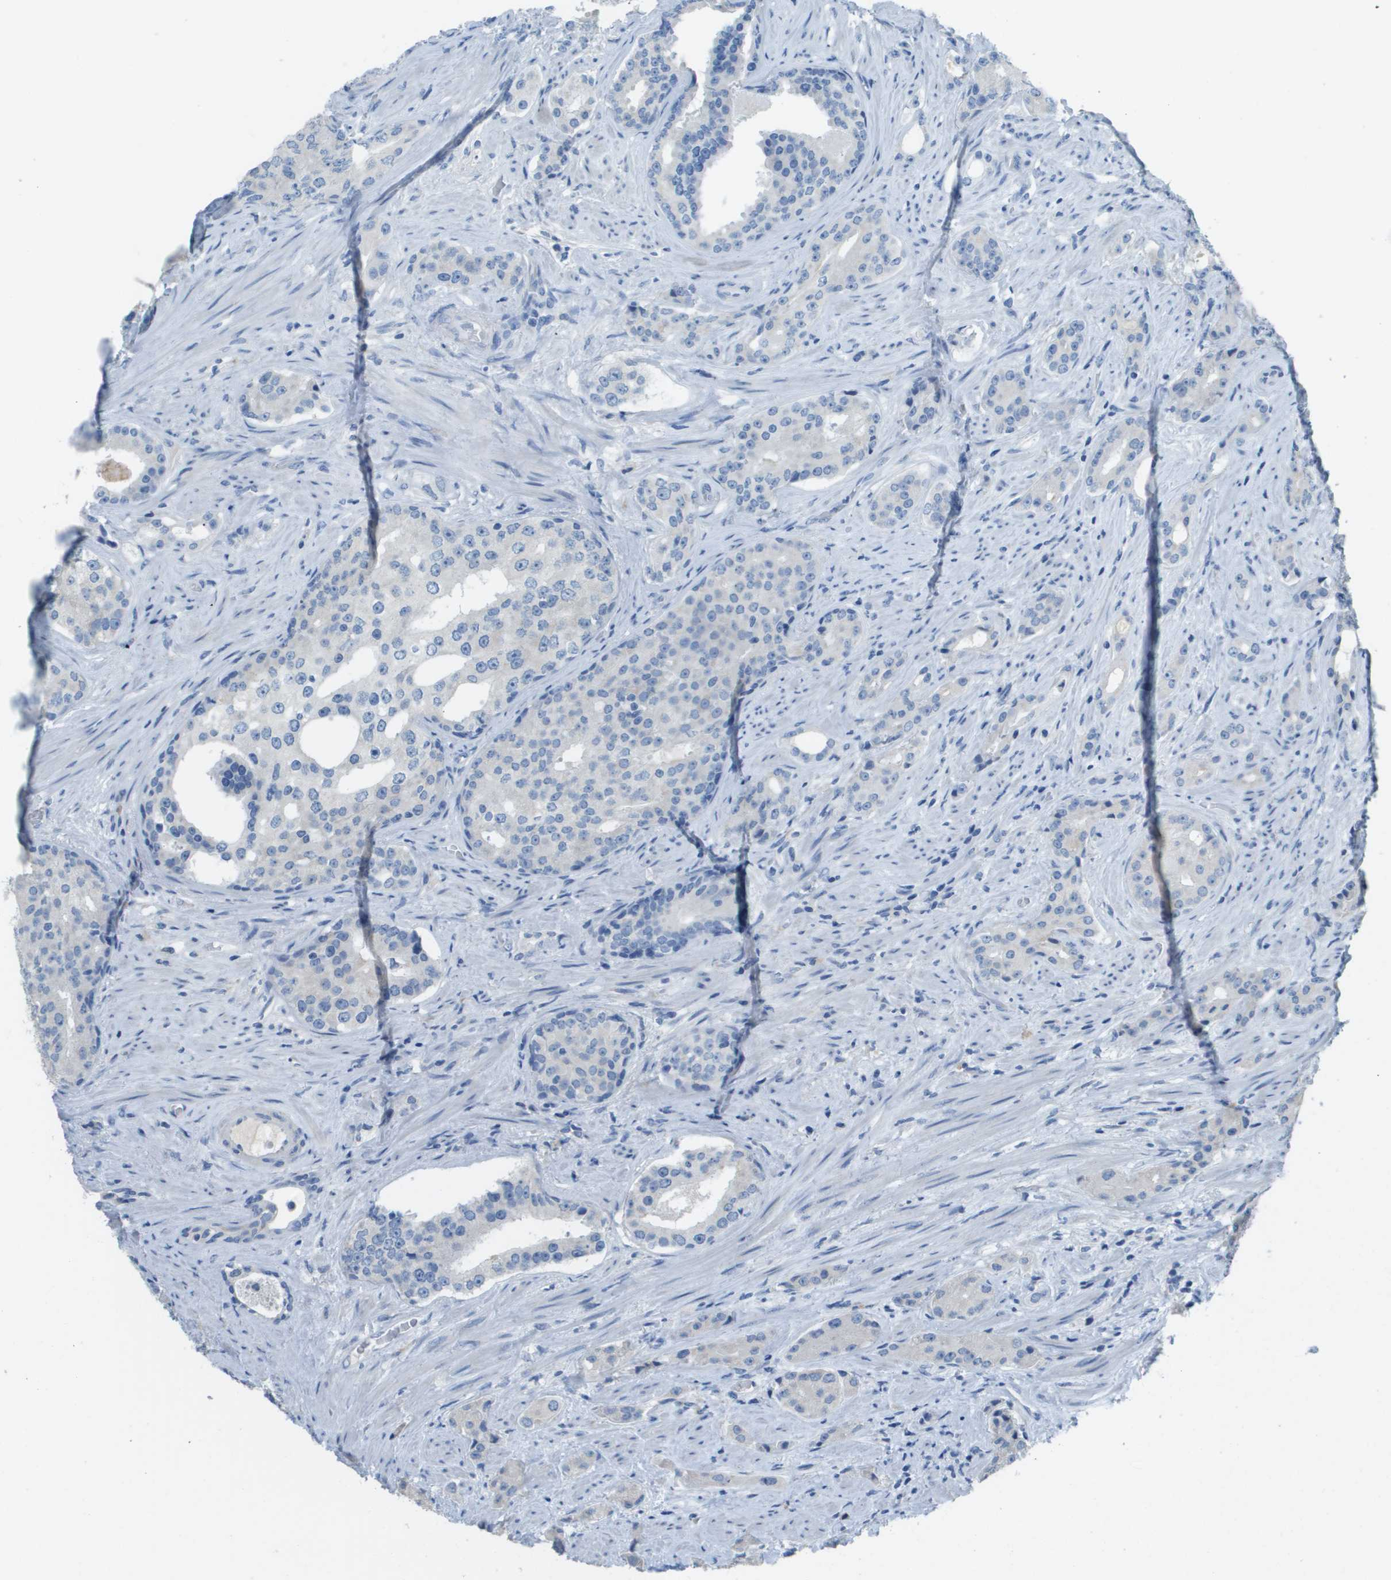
{"staining": {"intensity": "negative", "quantity": "none", "location": "none"}, "tissue": "prostate cancer", "cell_type": "Tumor cells", "image_type": "cancer", "snomed": [{"axis": "morphology", "description": "Adenocarcinoma, High grade"}, {"axis": "topography", "description": "Prostate"}], "caption": "Immunohistochemistry (IHC) histopathology image of neoplastic tissue: human prostate adenocarcinoma (high-grade) stained with DAB reveals no significant protein staining in tumor cells.", "gene": "PTGDR2", "patient": {"sex": "male", "age": 71}}